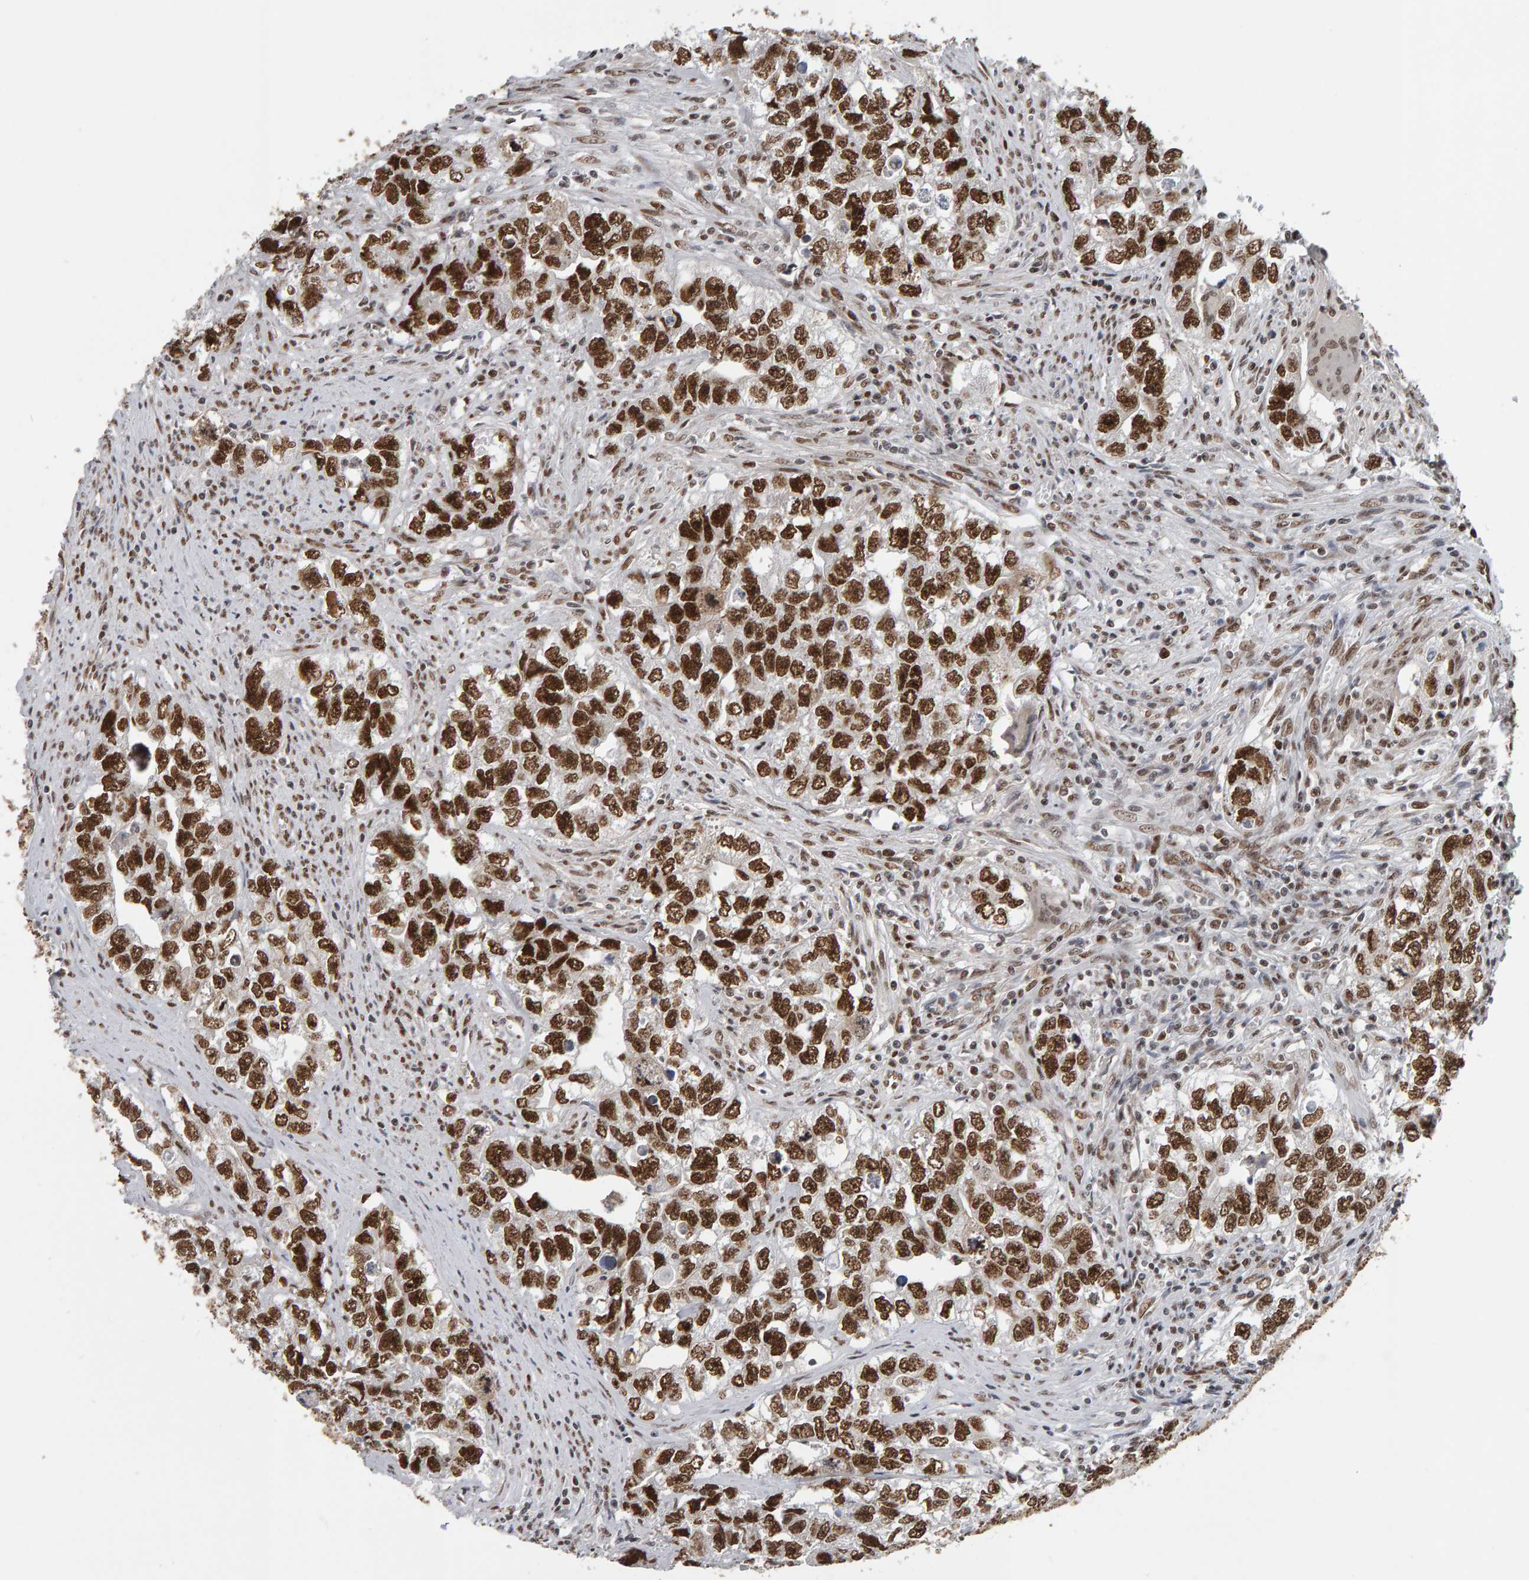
{"staining": {"intensity": "strong", "quantity": ">75%", "location": "nuclear"}, "tissue": "testis cancer", "cell_type": "Tumor cells", "image_type": "cancer", "snomed": [{"axis": "morphology", "description": "Seminoma, NOS"}, {"axis": "morphology", "description": "Carcinoma, Embryonal, NOS"}, {"axis": "topography", "description": "Testis"}], "caption": "Protein expression analysis of embryonal carcinoma (testis) displays strong nuclear positivity in approximately >75% of tumor cells. (Stains: DAB (3,3'-diaminobenzidine) in brown, nuclei in blue, Microscopy: brightfield microscopy at high magnification).", "gene": "ATF7IP", "patient": {"sex": "male", "age": 43}}